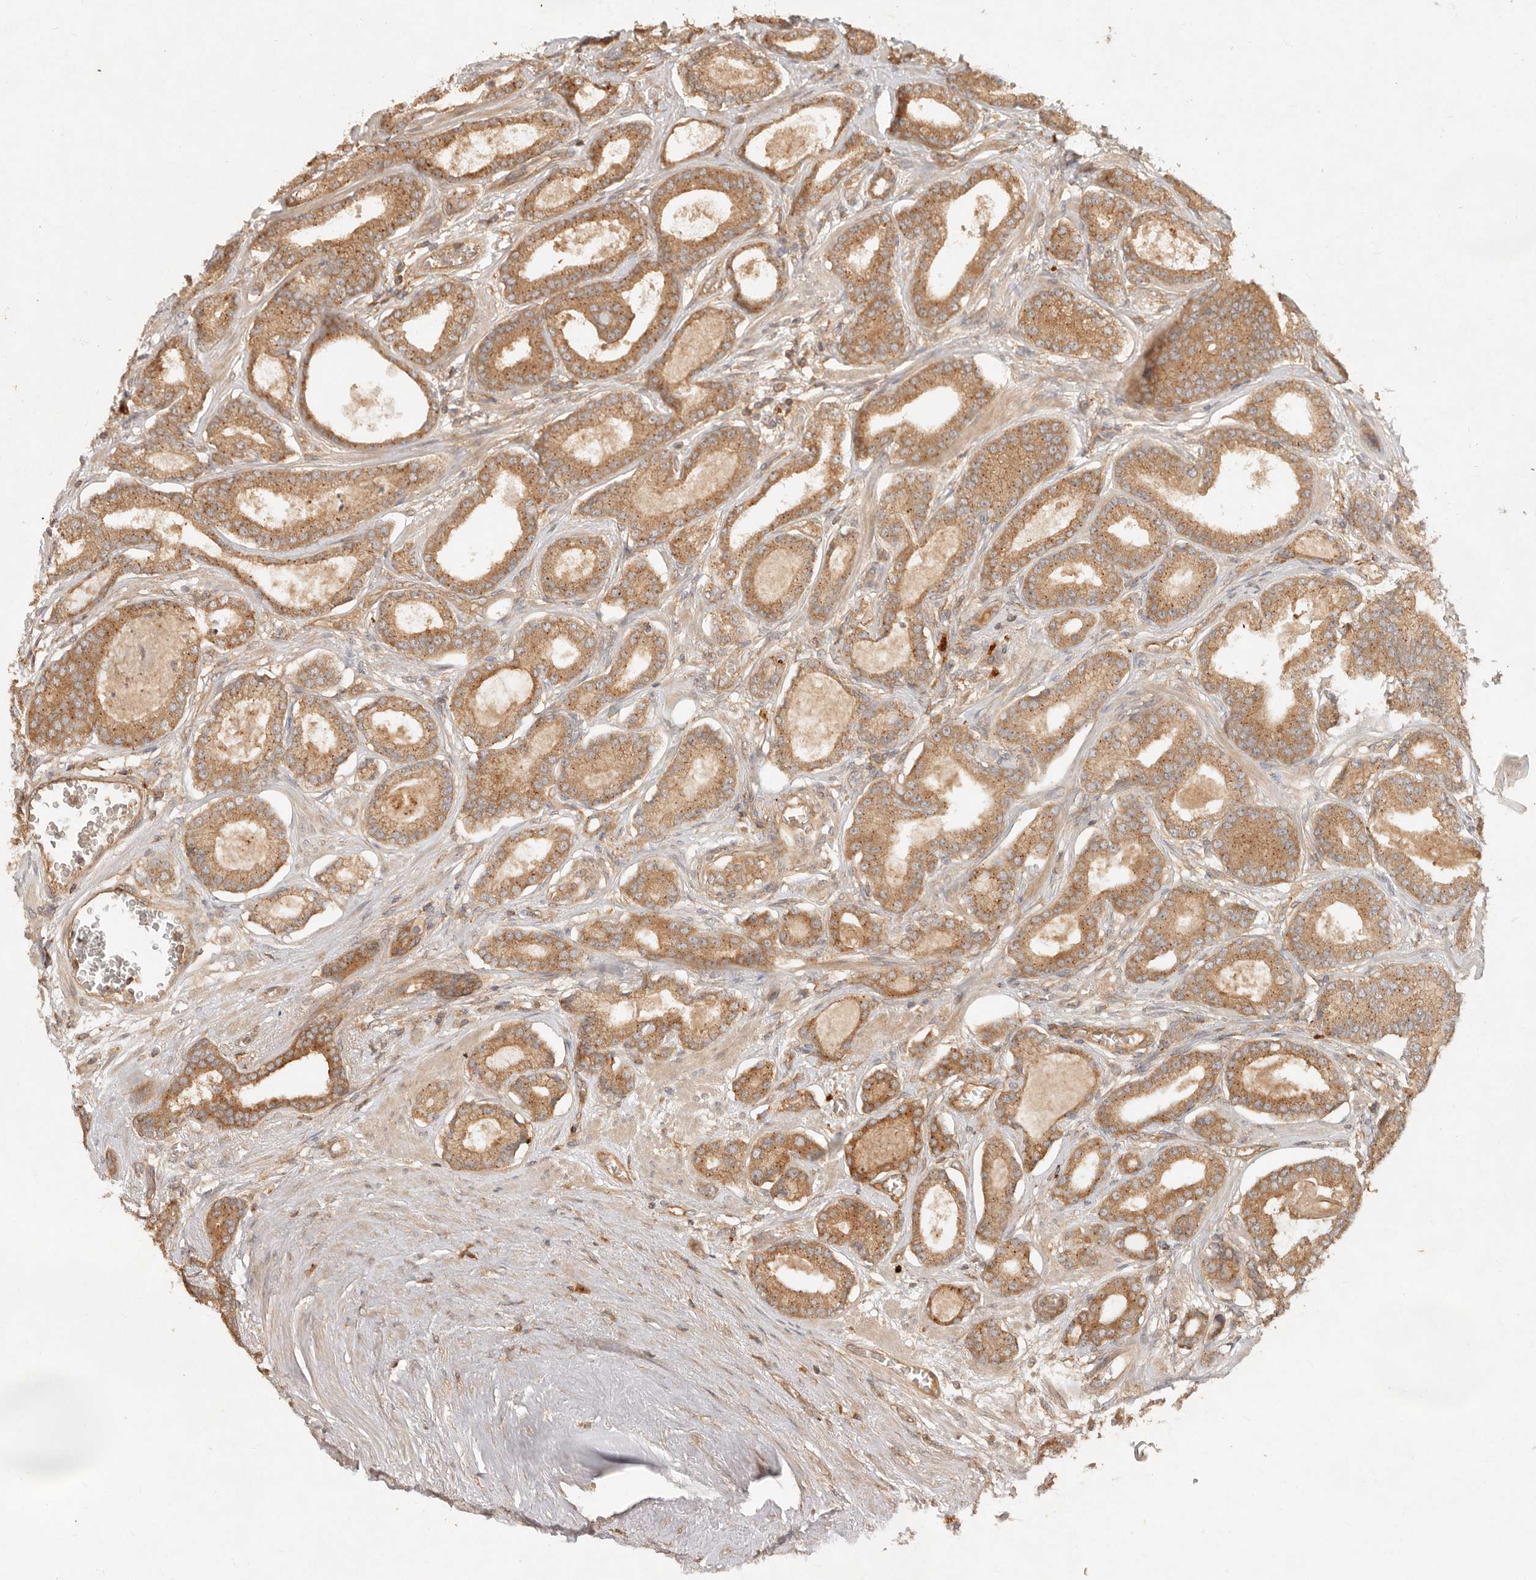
{"staining": {"intensity": "moderate", "quantity": ">75%", "location": "cytoplasmic/membranous"}, "tissue": "prostate cancer", "cell_type": "Tumor cells", "image_type": "cancer", "snomed": [{"axis": "morphology", "description": "Adenocarcinoma, Low grade"}, {"axis": "topography", "description": "Prostate"}], "caption": "Adenocarcinoma (low-grade) (prostate) tissue displays moderate cytoplasmic/membranous expression in approximately >75% of tumor cells", "gene": "HECTD3", "patient": {"sex": "male", "age": 60}}